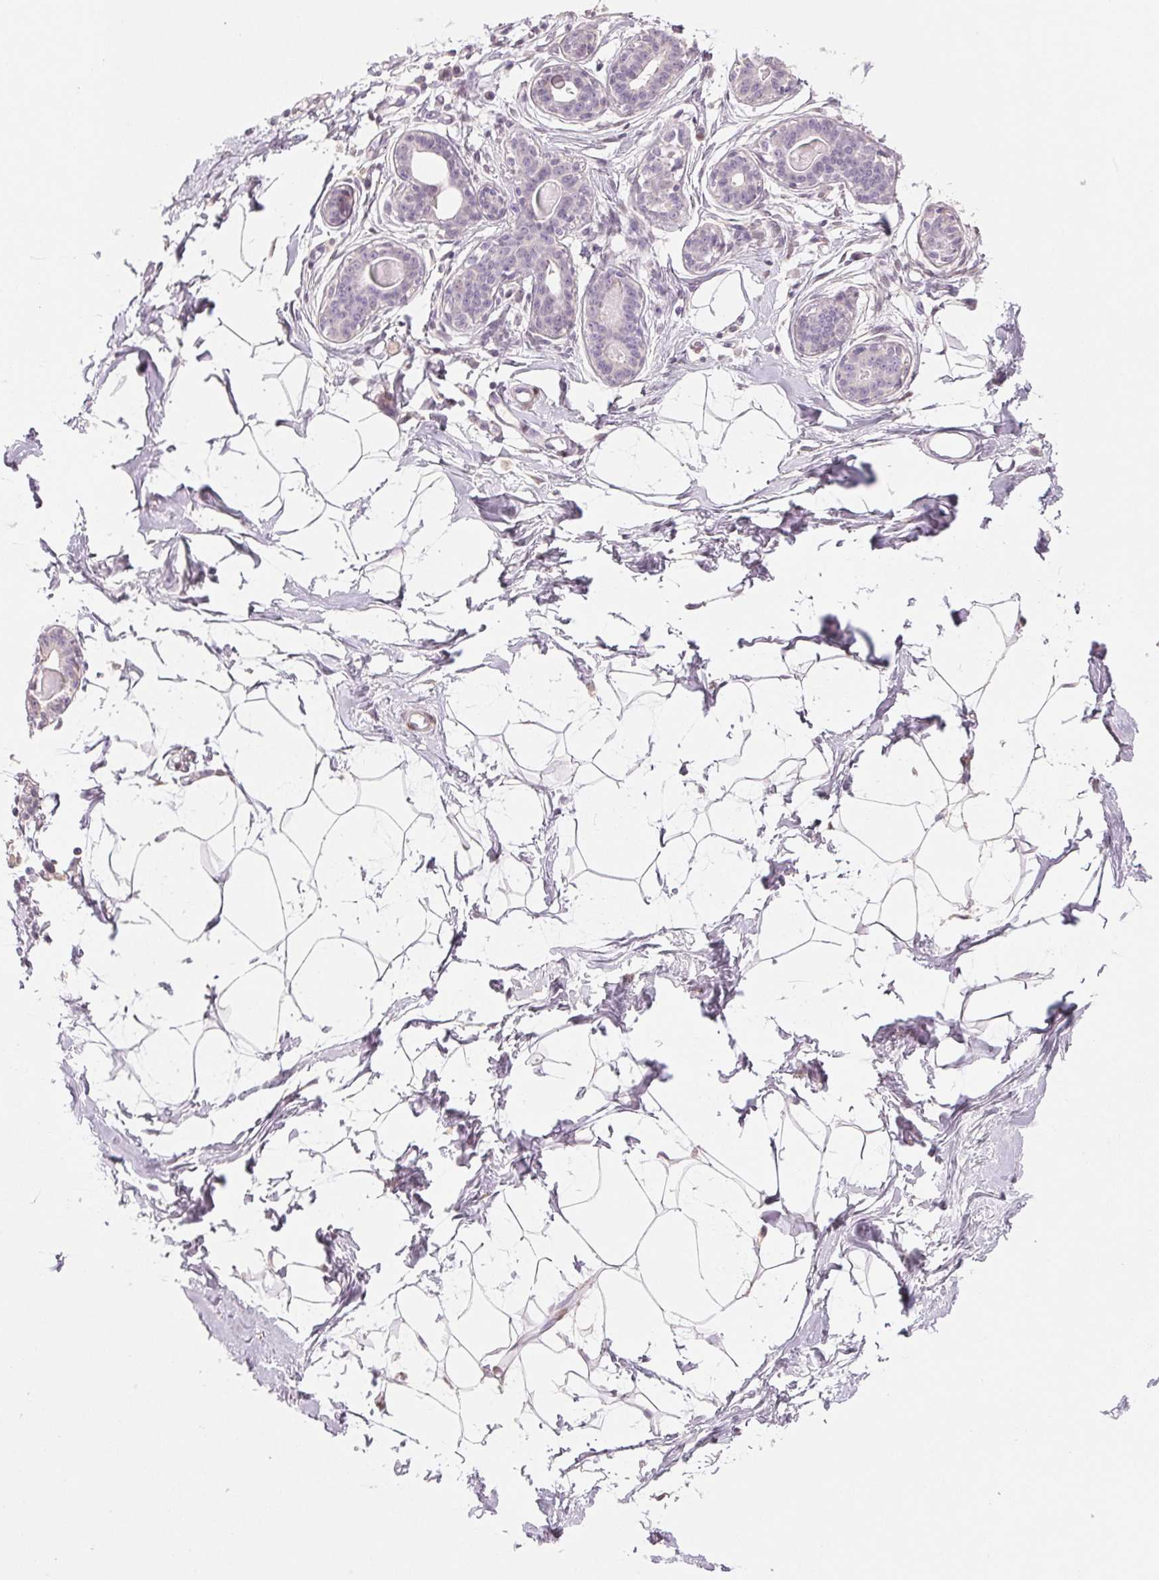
{"staining": {"intensity": "negative", "quantity": "none", "location": "none"}, "tissue": "breast", "cell_type": "Adipocytes", "image_type": "normal", "snomed": [{"axis": "morphology", "description": "Normal tissue, NOS"}, {"axis": "topography", "description": "Breast"}], "caption": "Immunohistochemistry micrograph of benign breast: breast stained with DAB (3,3'-diaminobenzidine) displays no significant protein expression in adipocytes.", "gene": "SMARCD3", "patient": {"sex": "female", "age": 45}}